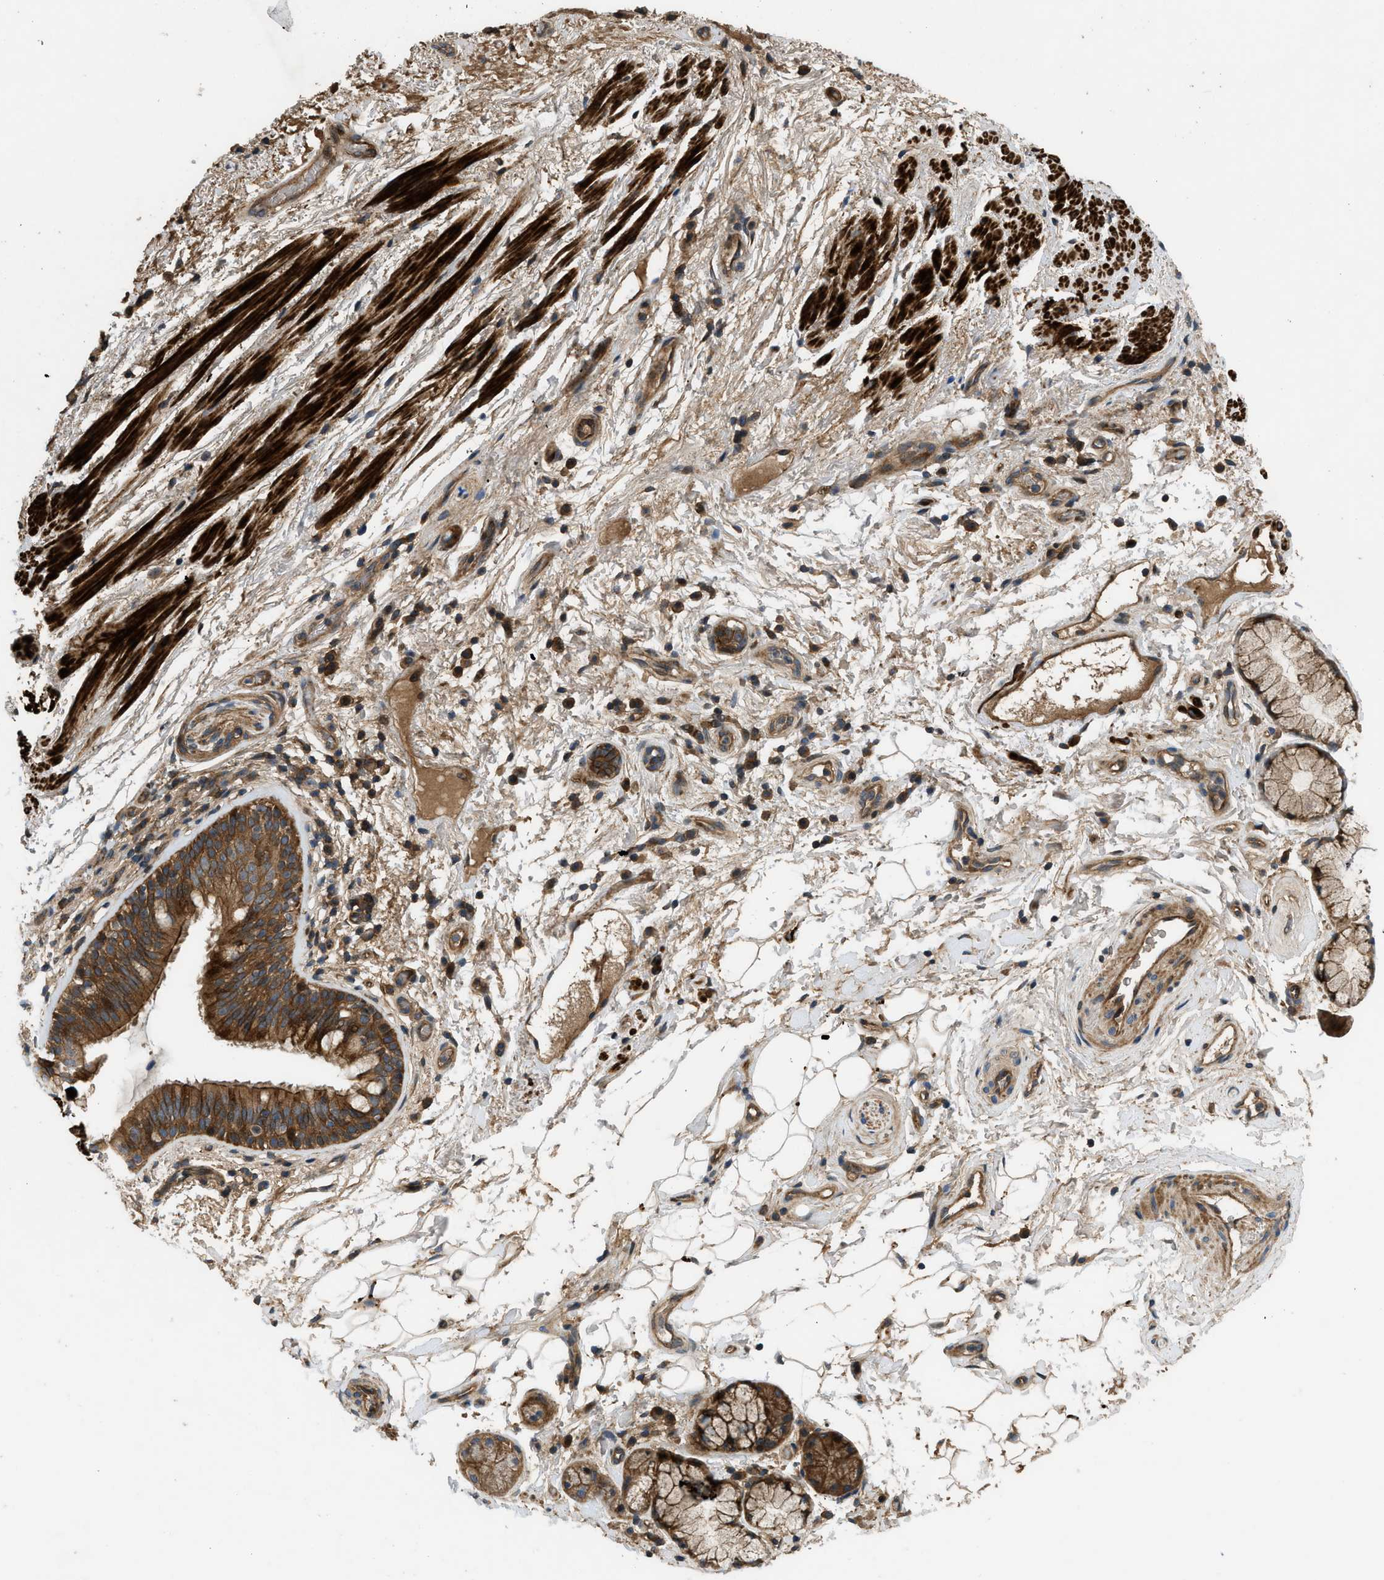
{"staining": {"intensity": "strong", "quantity": ">75%", "location": "cytoplasmic/membranous"}, "tissue": "bronchus", "cell_type": "Respiratory epithelial cells", "image_type": "normal", "snomed": [{"axis": "morphology", "description": "Normal tissue, NOS"}, {"axis": "morphology", "description": "Inflammation, NOS"}, {"axis": "topography", "description": "Cartilage tissue"}, {"axis": "topography", "description": "Bronchus"}], "caption": "Protein staining shows strong cytoplasmic/membranous expression in approximately >75% of respiratory epithelial cells in benign bronchus. (Brightfield microscopy of DAB IHC at high magnification).", "gene": "CNNM3", "patient": {"sex": "male", "age": 77}}